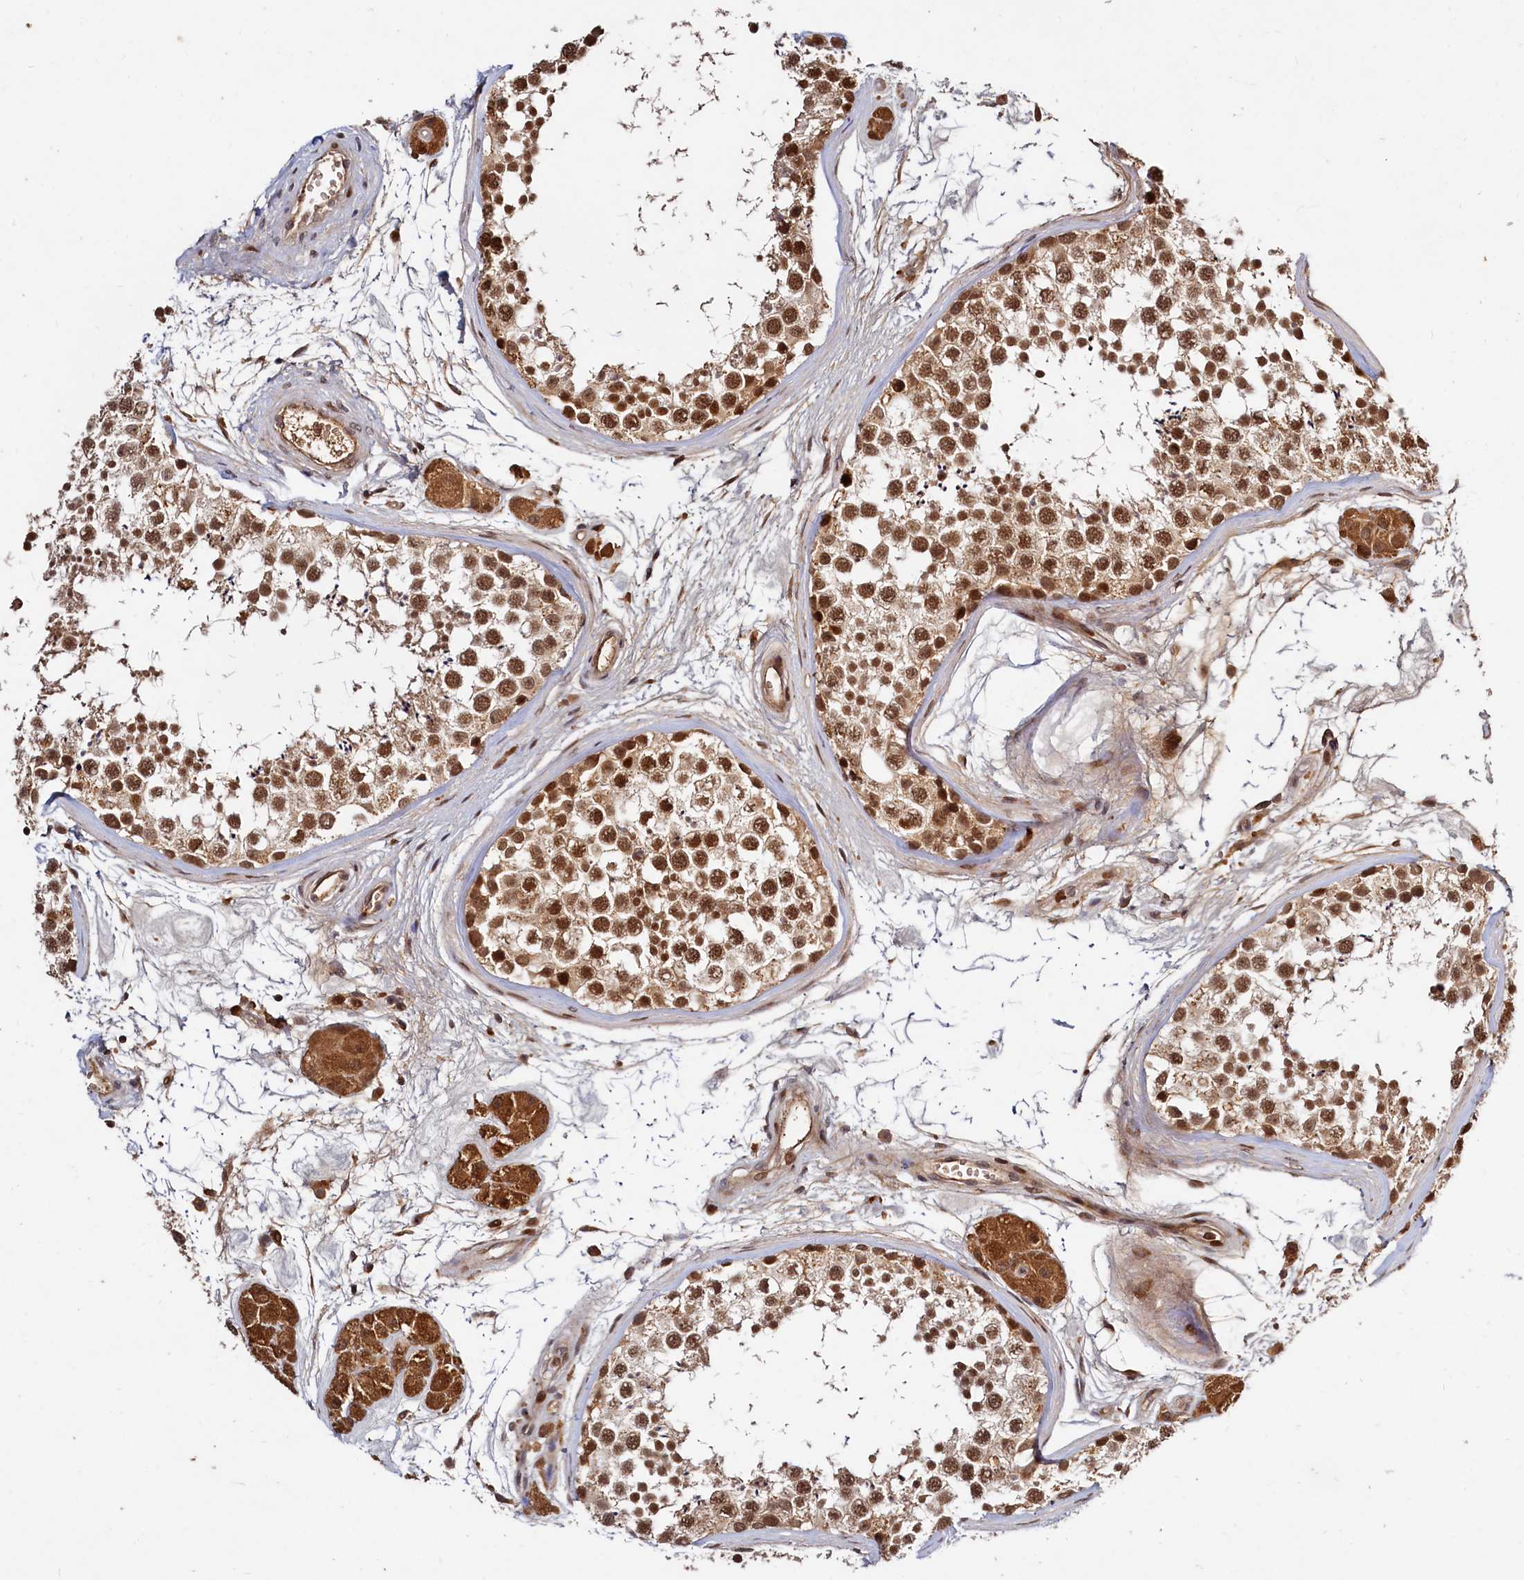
{"staining": {"intensity": "moderate", "quantity": ">75%", "location": "nuclear"}, "tissue": "testis", "cell_type": "Cells in seminiferous ducts", "image_type": "normal", "snomed": [{"axis": "morphology", "description": "Normal tissue, NOS"}, {"axis": "topography", "description": "Testis"}], "caption": "An IHC micrograph of benign tissue is shown. Protein staining in brown highlights moderate nuclear positivity in testis within cells in seminiferous ducts.", "gene": "TRAPPC4", "patient": {"sex": "male", "age": 56}}